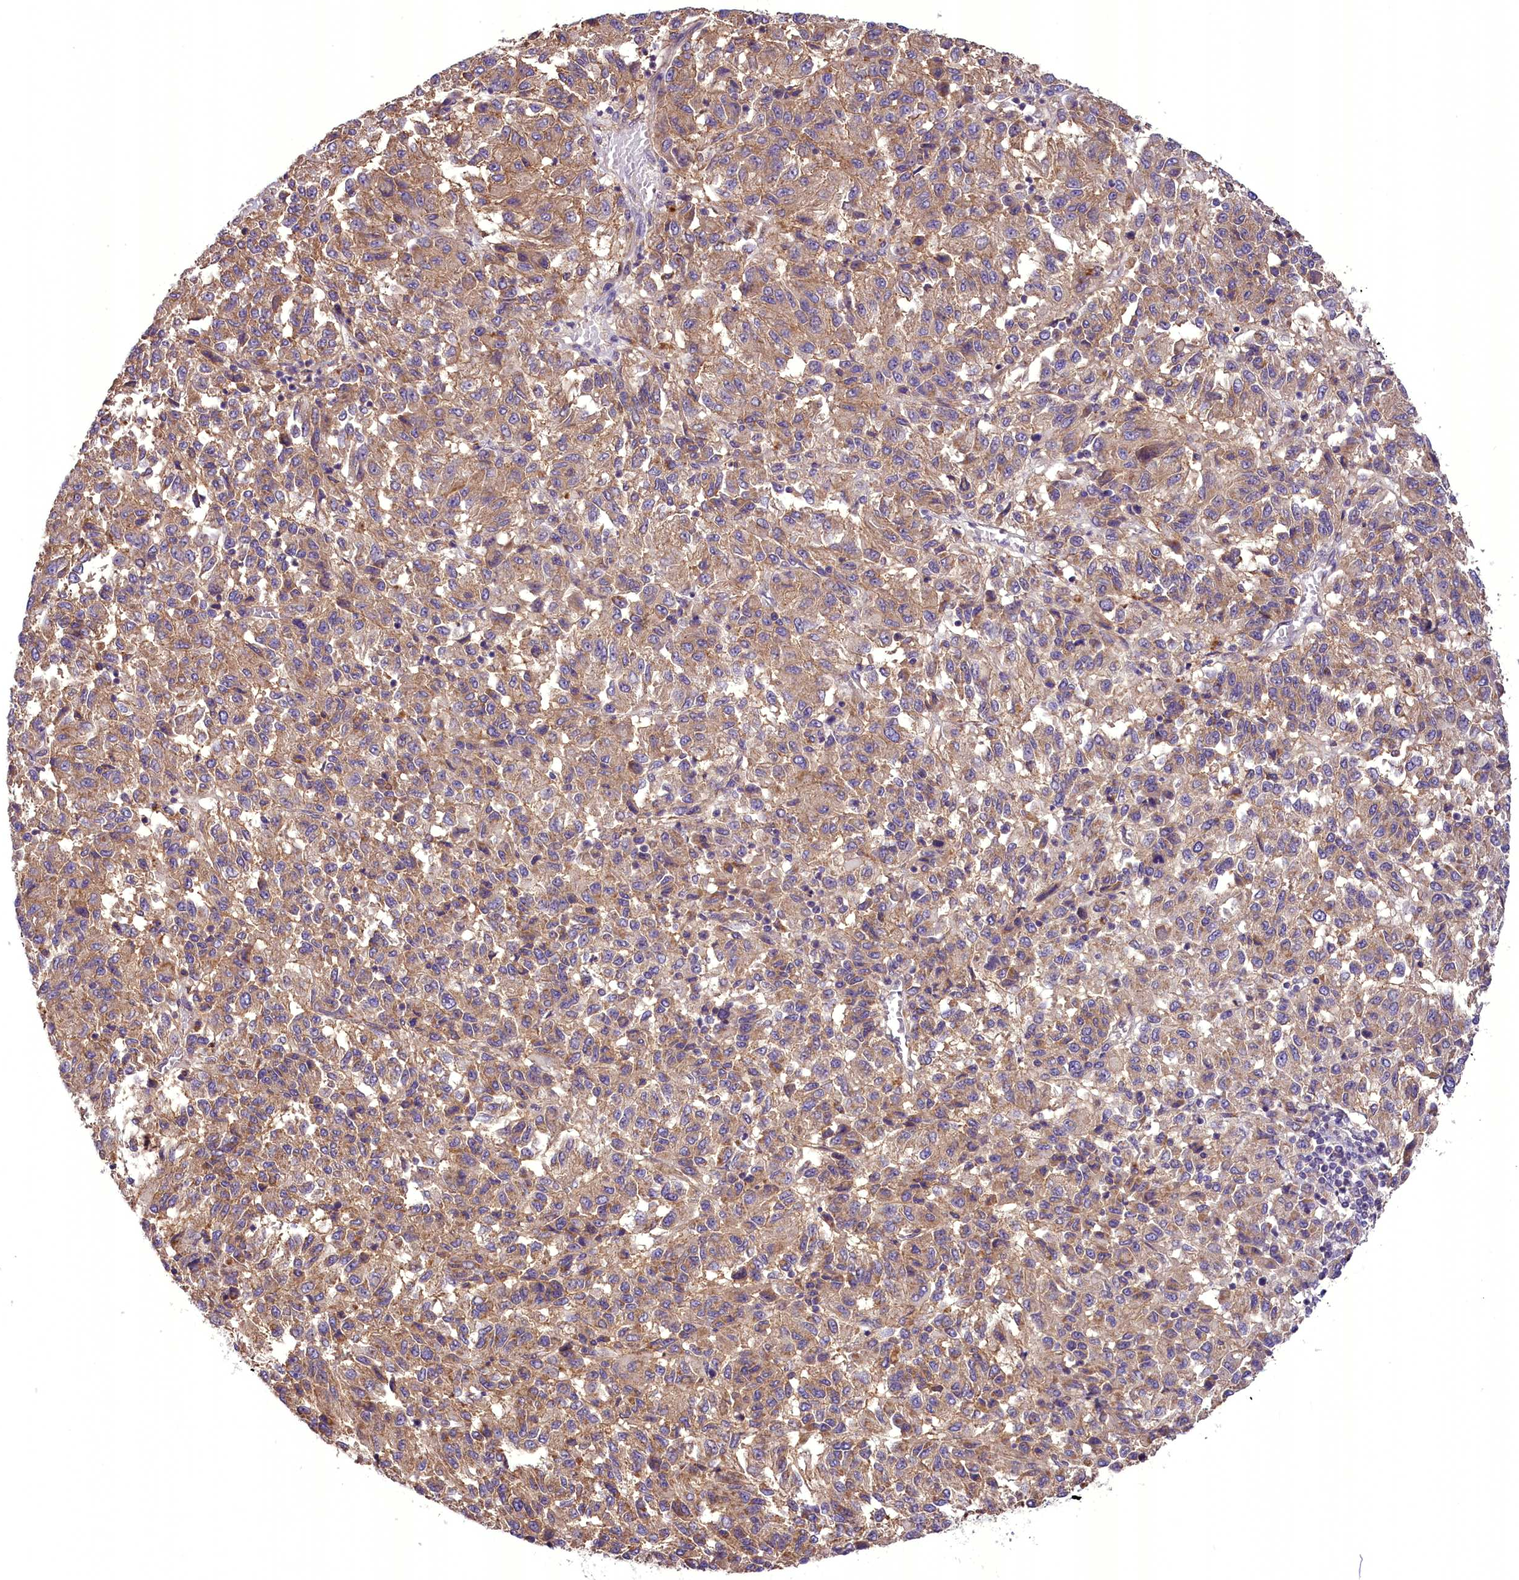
{"staining": {"intensity": "moderate", "quantity": ">75%", "location": "cytoplasmic/membranous"}, "tissue": "melanoma", "cell_type": "Tumor cells", "image_type": "cancer", "snomed": [{"axis": "morphology", "description": "Malignant melanoma, Metastatic site"}, {"axis": "topography", "description": "Lung"}], "caption": "A brown stain highlights moderate cytoplasmic/membranous staining of a protein in human melanoma tumor cells. (brown staining indicates protein expression, while blue staining denotes nuclei).", "gene": "DNAJB9", "patient": {"sex": "male", "age": 64}}